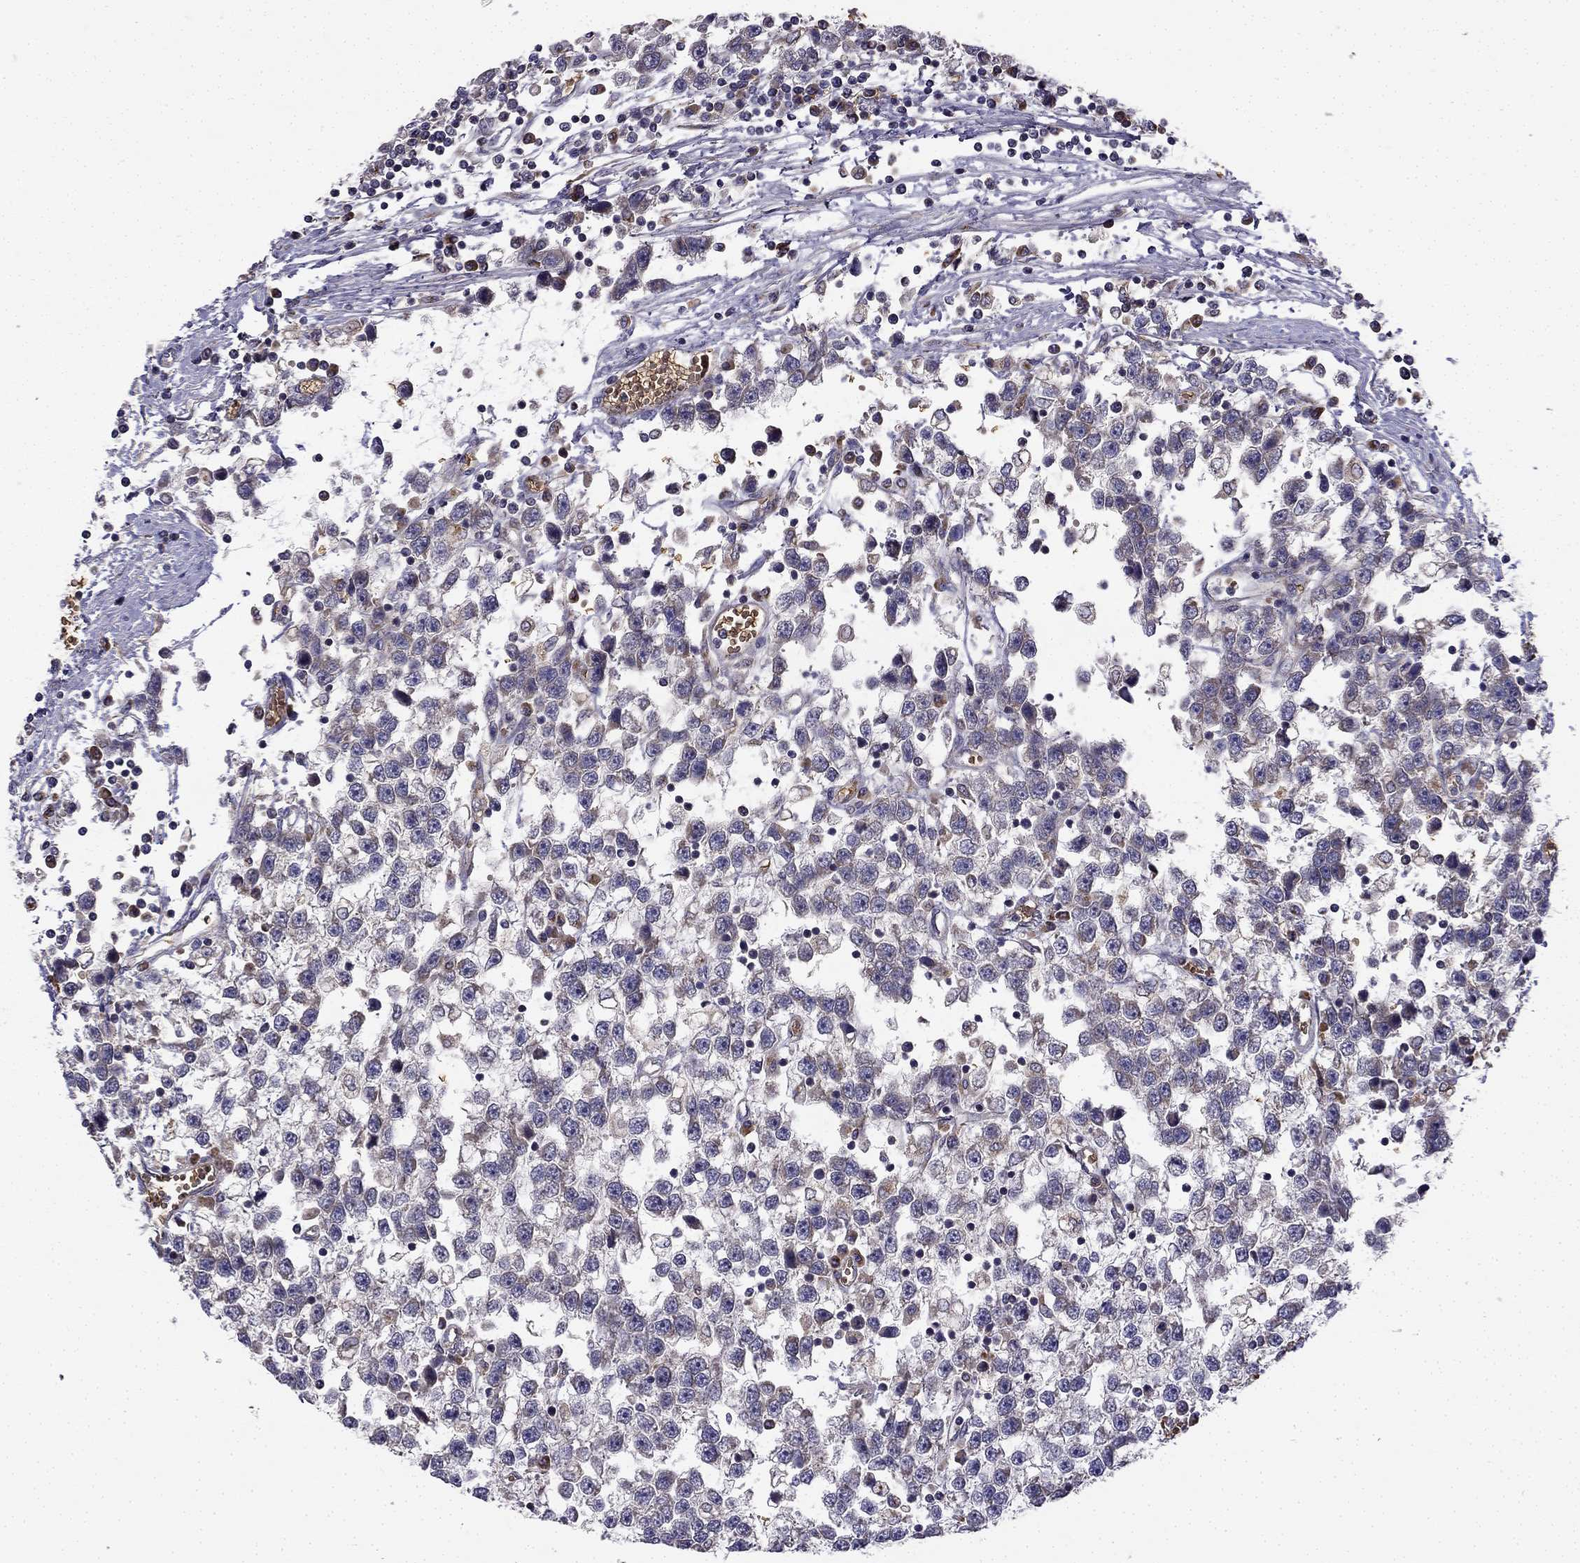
{"staining": {"intensity": "negative", "quantity": "none", "location": "none"}, "tissue": "testis cancer", "cell_type": "Tumor cells", "image_type": "cancer", "snomed": [{"axis": "morphology", "description": "Seminoma, NOS"}, {"axis": "topography", "description": "Testis"}], "caption": "There is no significant expression in tumor cells of testis cancer.", "gene": "B4GALT7", "patient": {"sex": "male", "age": 34}}